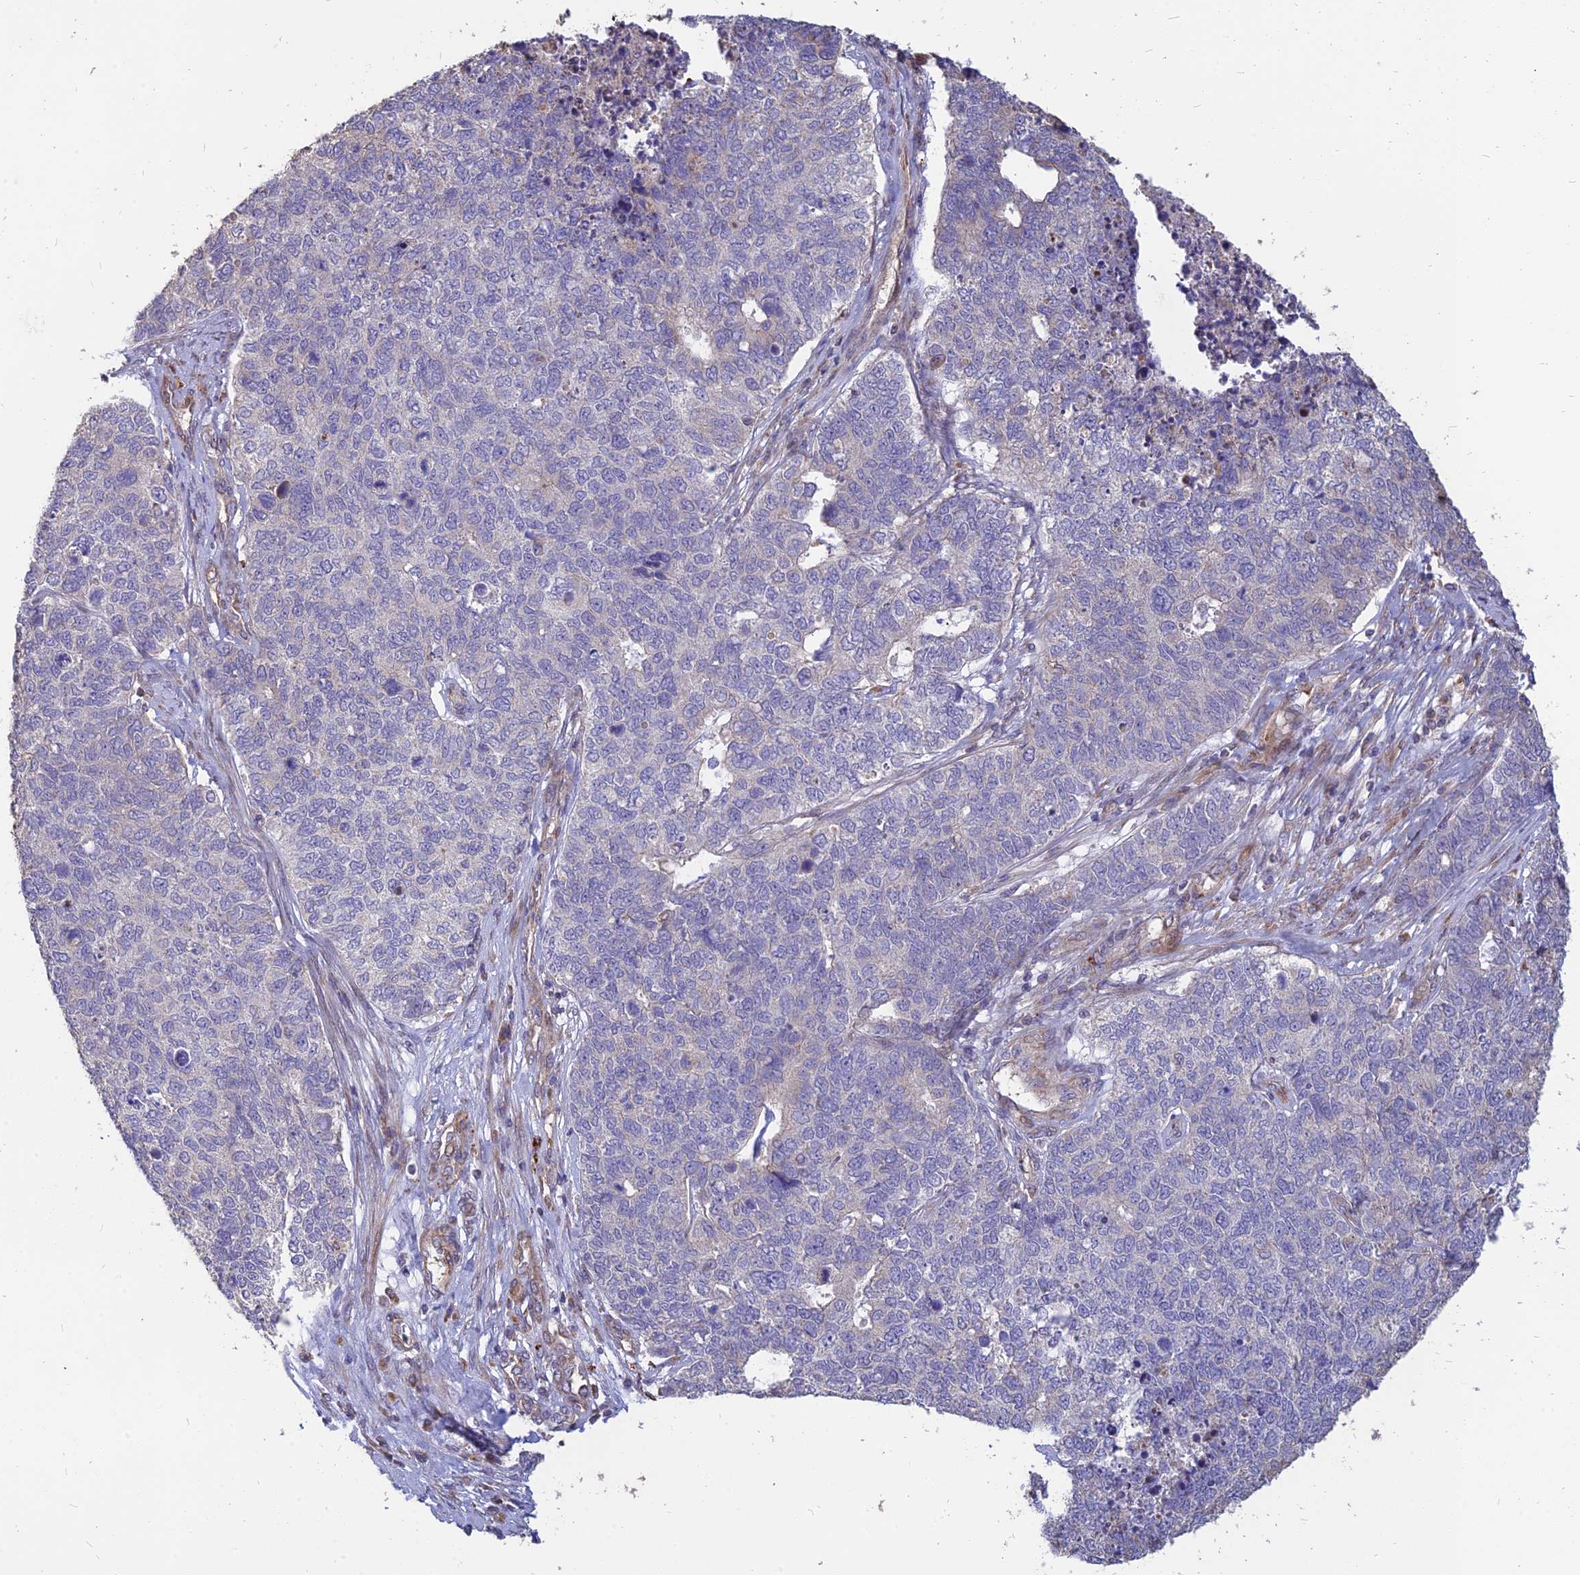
{"staining": {"intensity": "negative", "quantity": "none", "location": "none"}, "tissue": "cervical cancer", "cell_type": "Tumor cells", "image_type": "cancer", "snomed": [{"axis": "morphology", "description": "Squamous cell carcinoma, NOS"}, {"axis": "topography", "description": "Cervix"}], "caption": "Immunohistochemistry (IHC) histopathology image of neoplastic tissue: human cervical squamous cell carcinoma stained with DAB reveals no significant protein positivity in tumor cells. The staining is performed using DAB brown chromogen with nuclei counter-stained in using hematoxylin.", "gene": "ST3GAL6", "patient": {"sex": "female", "age": 63}}